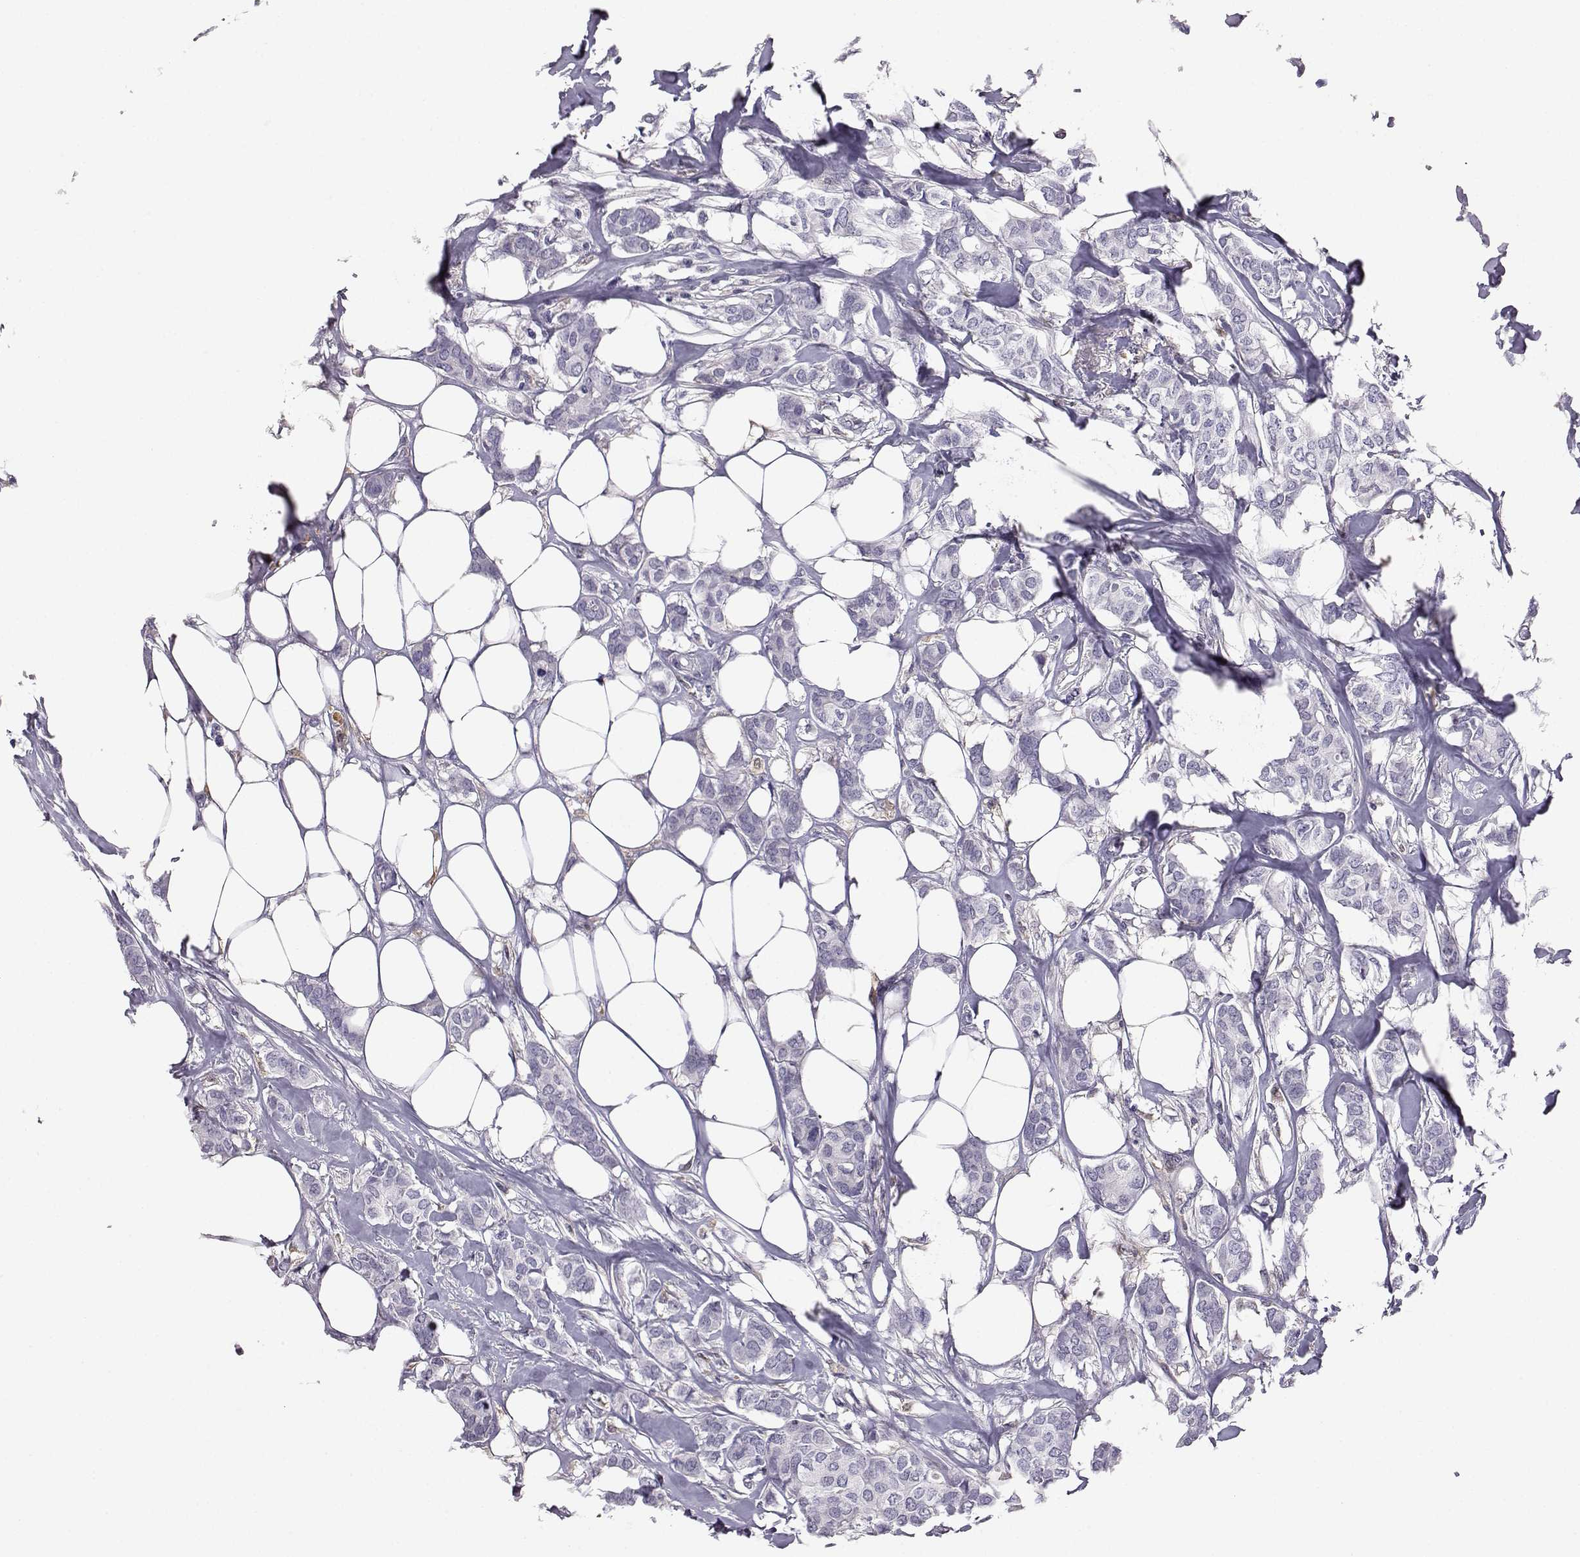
{"staining": {"intensity": "negative", "quantity": "none", "location": "none"}, "tissue": "breast cancer", "cell_type": "Tumor cells", "image_type": "cancer", "snomed": [{"axis": "morphology", "description": "Duct carcinoma"}, {"axis": "topography", "description": "Breast"}], "caption": "Tumor cells show no significant protein staining in breast cancer.", "gene": "AKR1B1", "patient": {"sex": "female", "age": 62}}